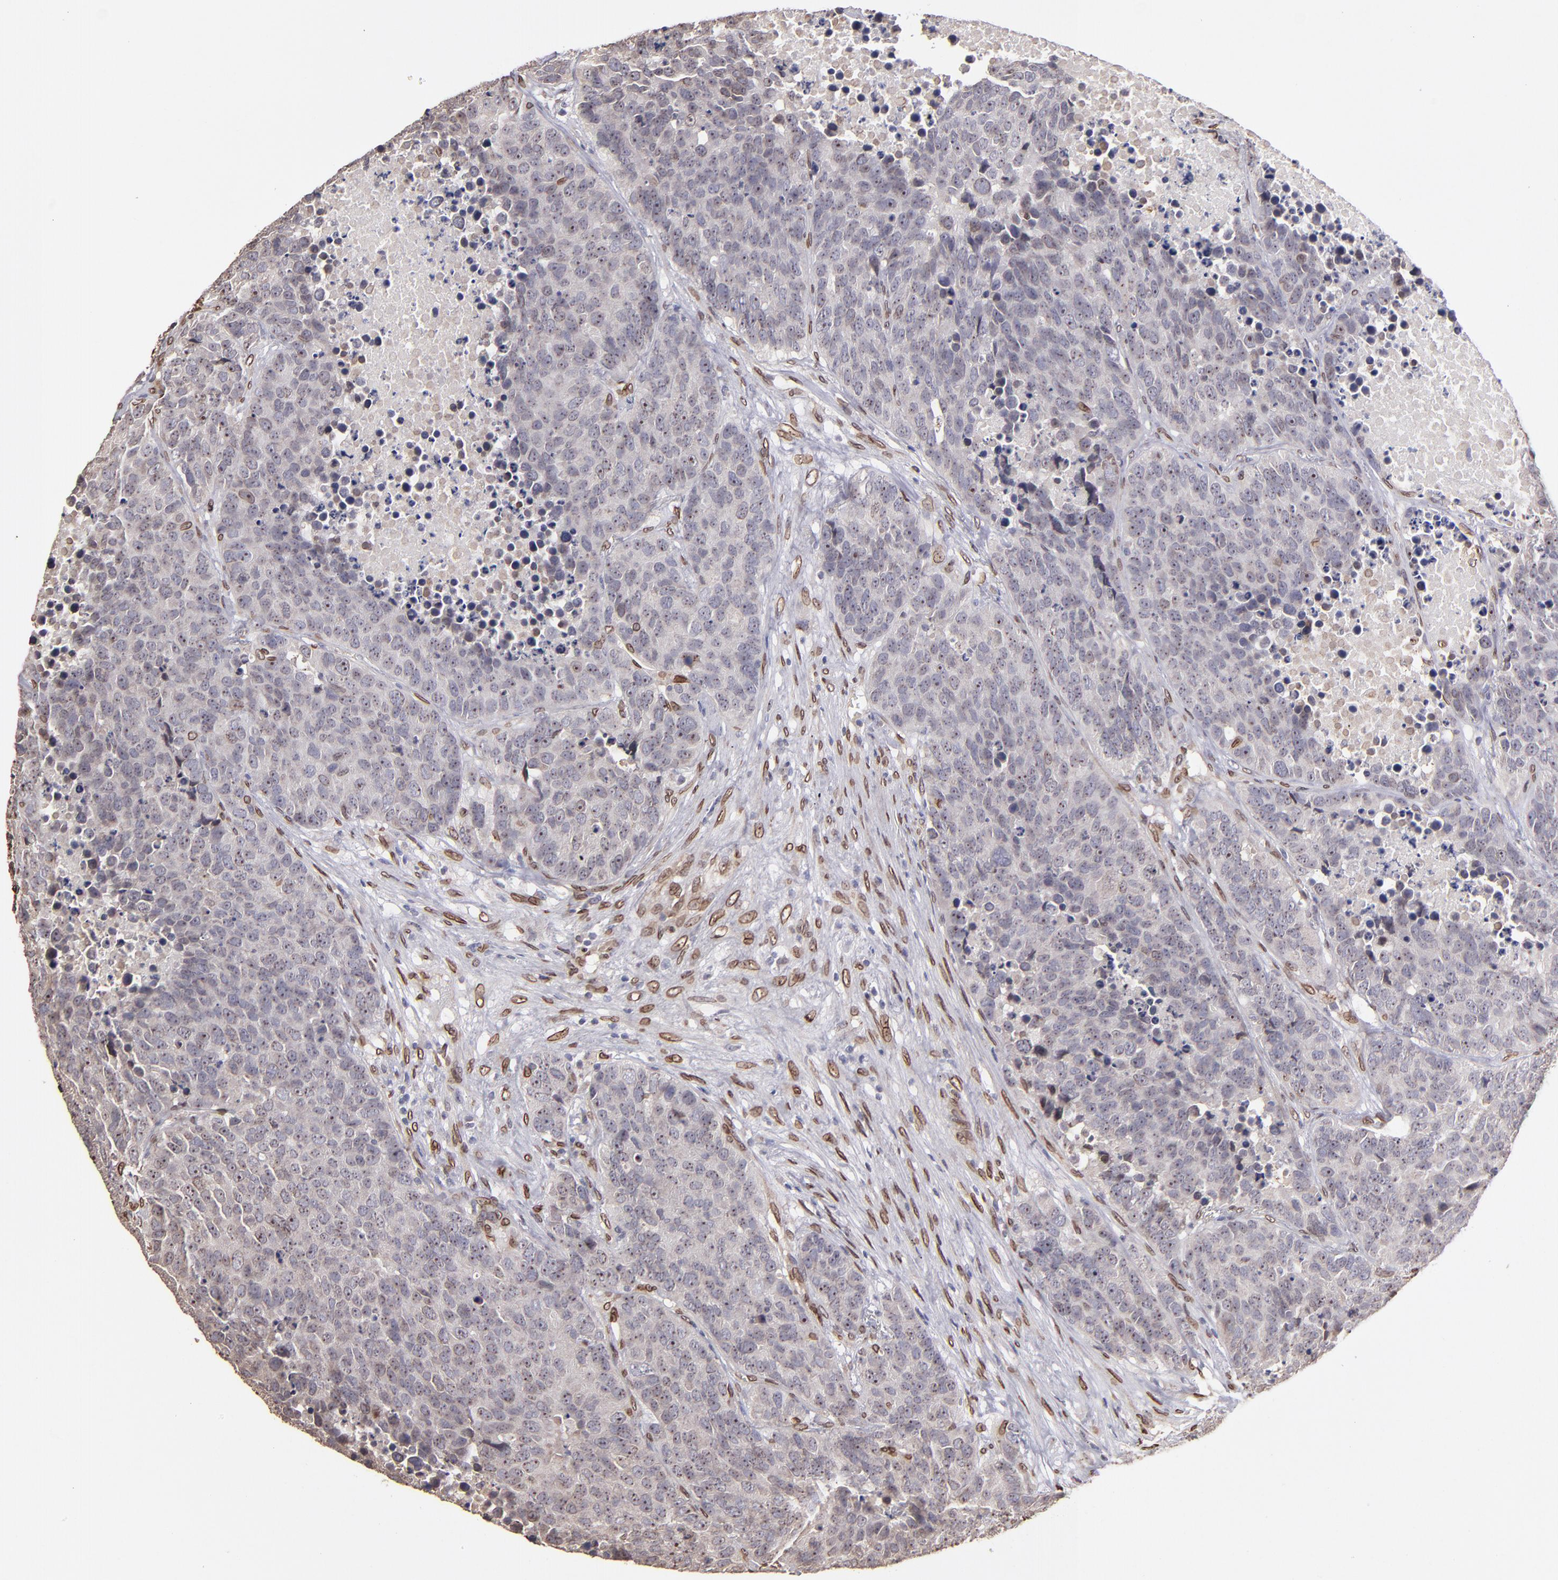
{"staining": {"intensity": "weak", "quantity": "<25%", "location": "cytoplasmic/membranous,nuclear"}, "tissue": "carcinoid", "cell_type": "Tumor cells", "image_type": "cancer", "snomed": [{"axis": "morphology", "description": "Carcinoid, malignant, NOS"}, {"axis": "topography", "description": "Lung"}], "caption": "A high-resolution micrograph shows immunohistochemistry staining of malignant carcinoid, which exhibits no significant staining in tumor cells.", "gene": "PUM3", "patient": {"sex": "male", "age": 60}}